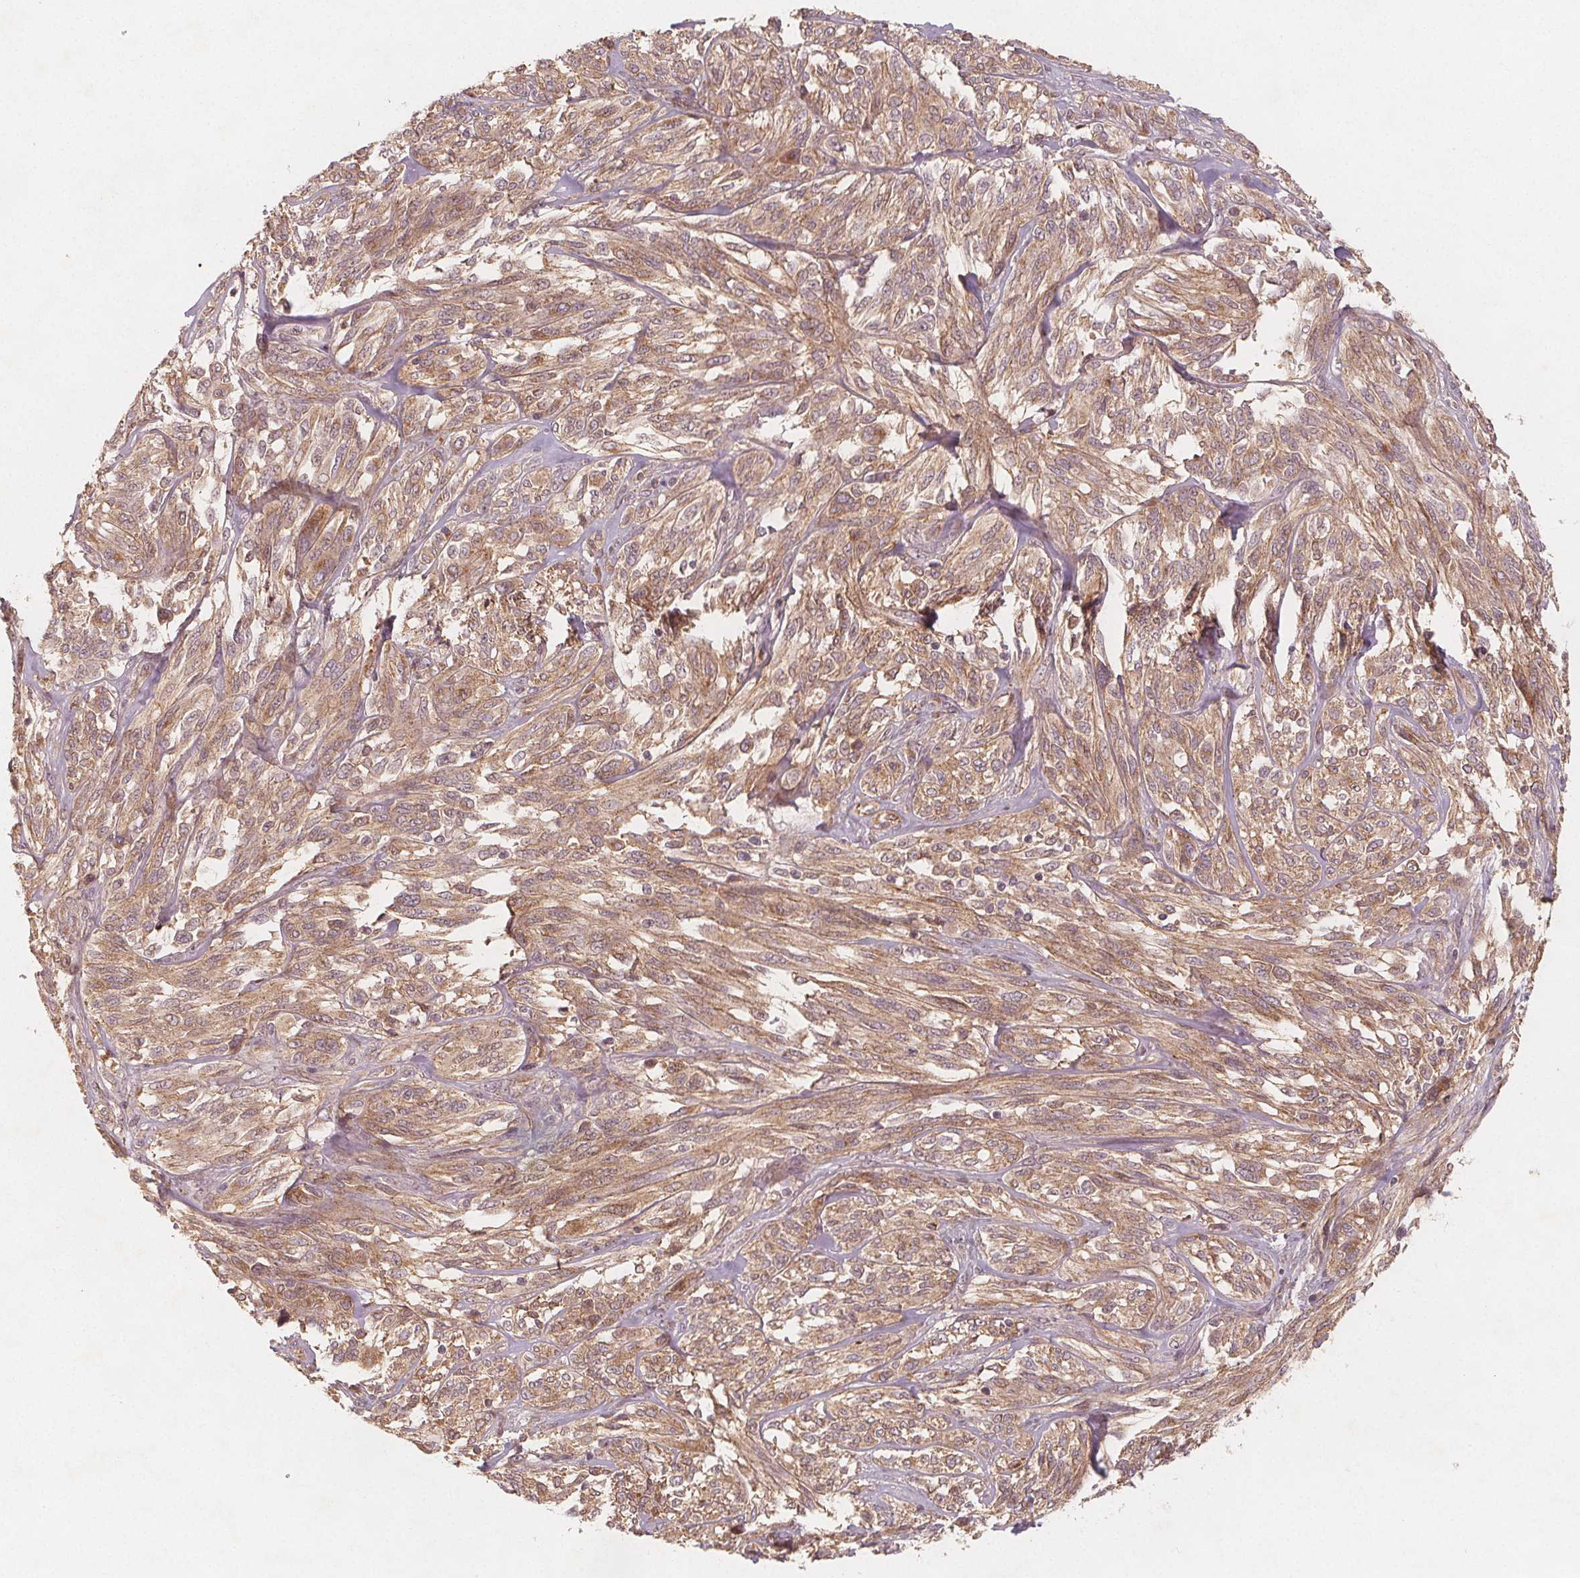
{"staining": {"intensity": "weak", "quantity": ">75%", "location": "cytoplasmic/membranous"}, "tissue": "melanoma", "cell_type": "Tumor cells", "image_type": "cancer", "snomed": [{"axis": "morphology", "description": "Malignant melanoma, NOS"}, {"axis": "topography", "description": "Skin"}], "caption": "This is a photomicrograph of immunohistochemistry (IHC) staining of melanoma, which shows weak positivity in the cytoplasmic/membranous of tumor cells.", "gene": "NCSTN", "patient": {"sex": "female", "age": 91}}